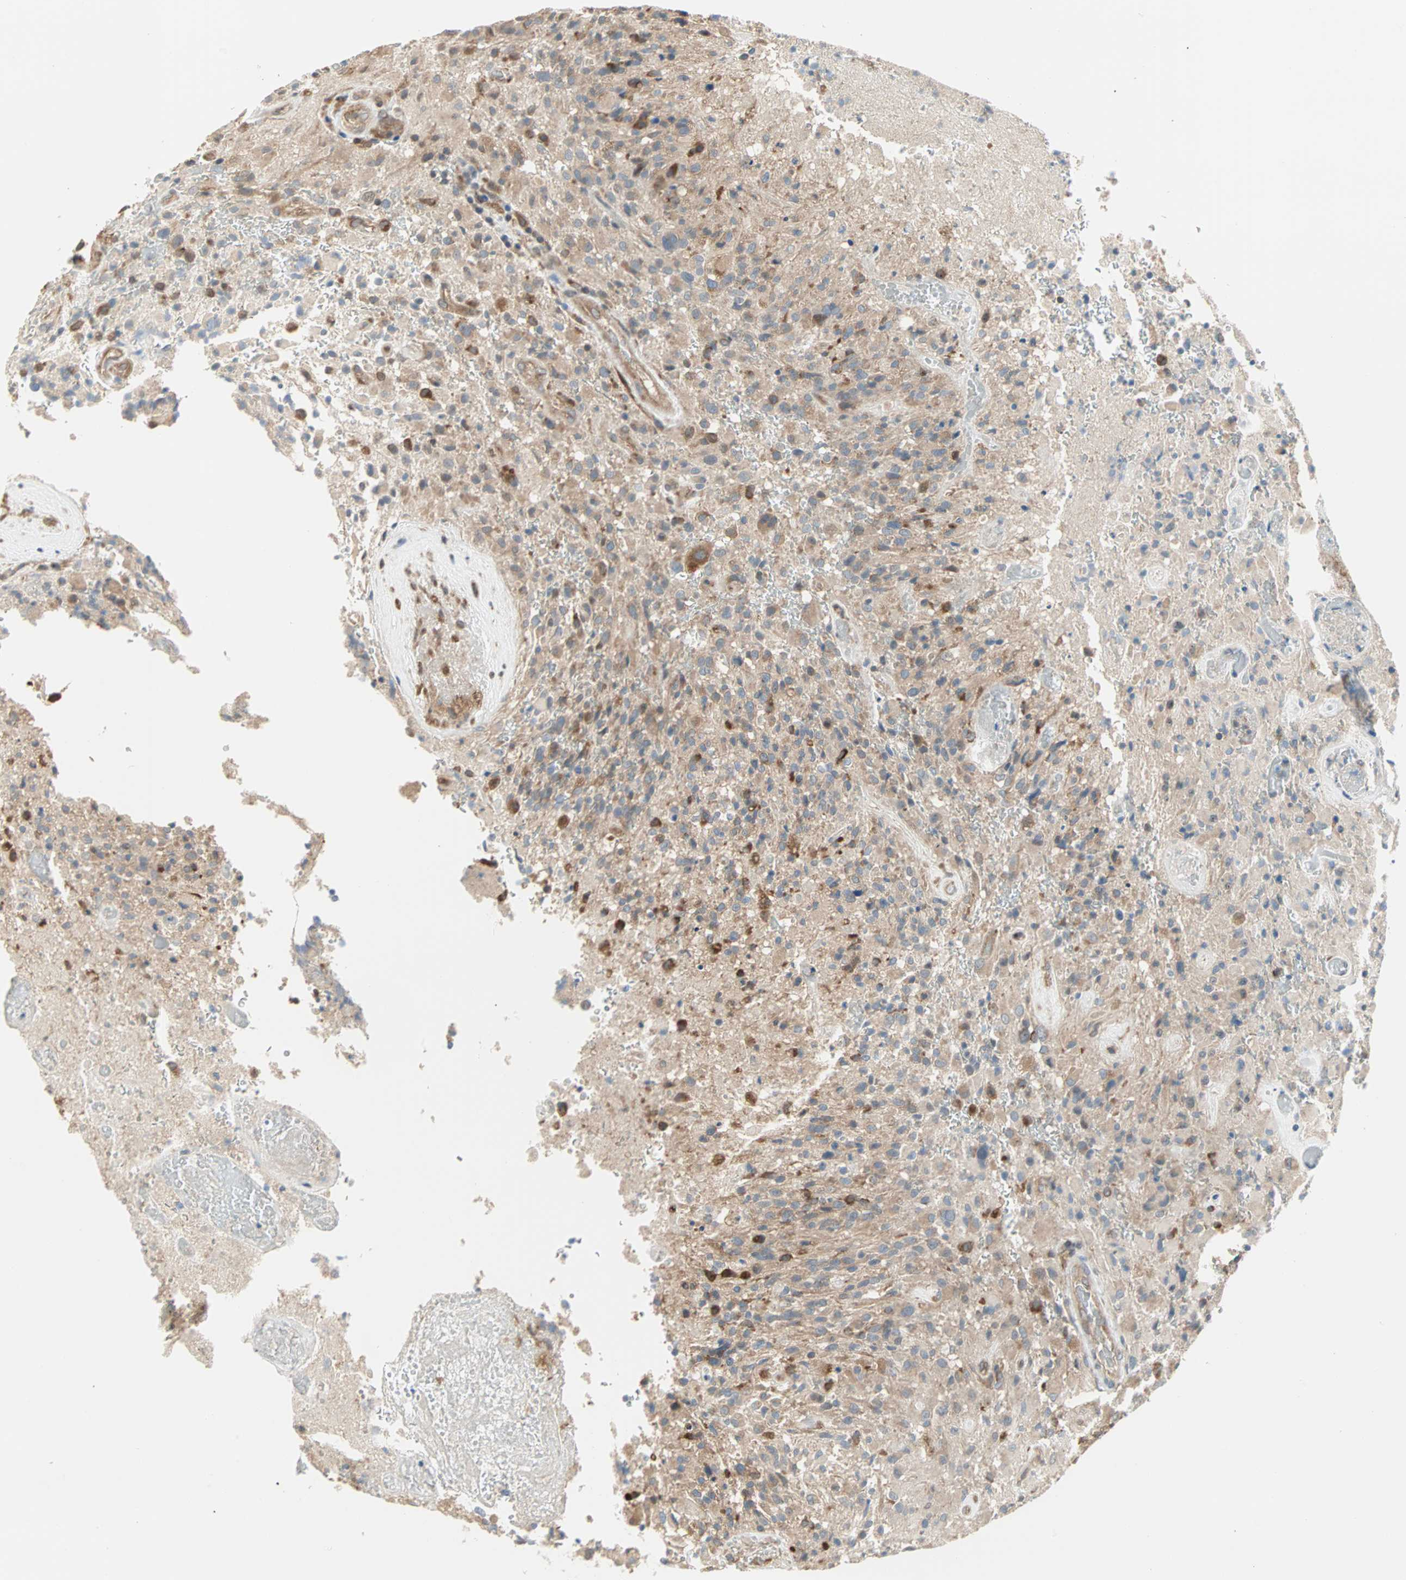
{"staining": {"intensity": "moderate", "quantity": ">75%", "location": "cytoplasmic/membranous"}, "tissue": "glioma", "cell_type": "Tumor cells", "image_type": "cancer", "snomed": [{"axis": "morphology", "description": "Glioma, malignant, High grade"}, {"axis": "topography", "description": "Brain"}], "caption": "High-power microscopy captured an immunohistochemistry micrograph of malignant glioma (high-grade), revealing moderate cytoplasmic/membranous positivity in about >75% of tumor cells. (brown staining indicates protein expression, while blue staining denotes nuclei).", "gene": "SAR1A", "patient": {"sex": "male", "age": 71}}